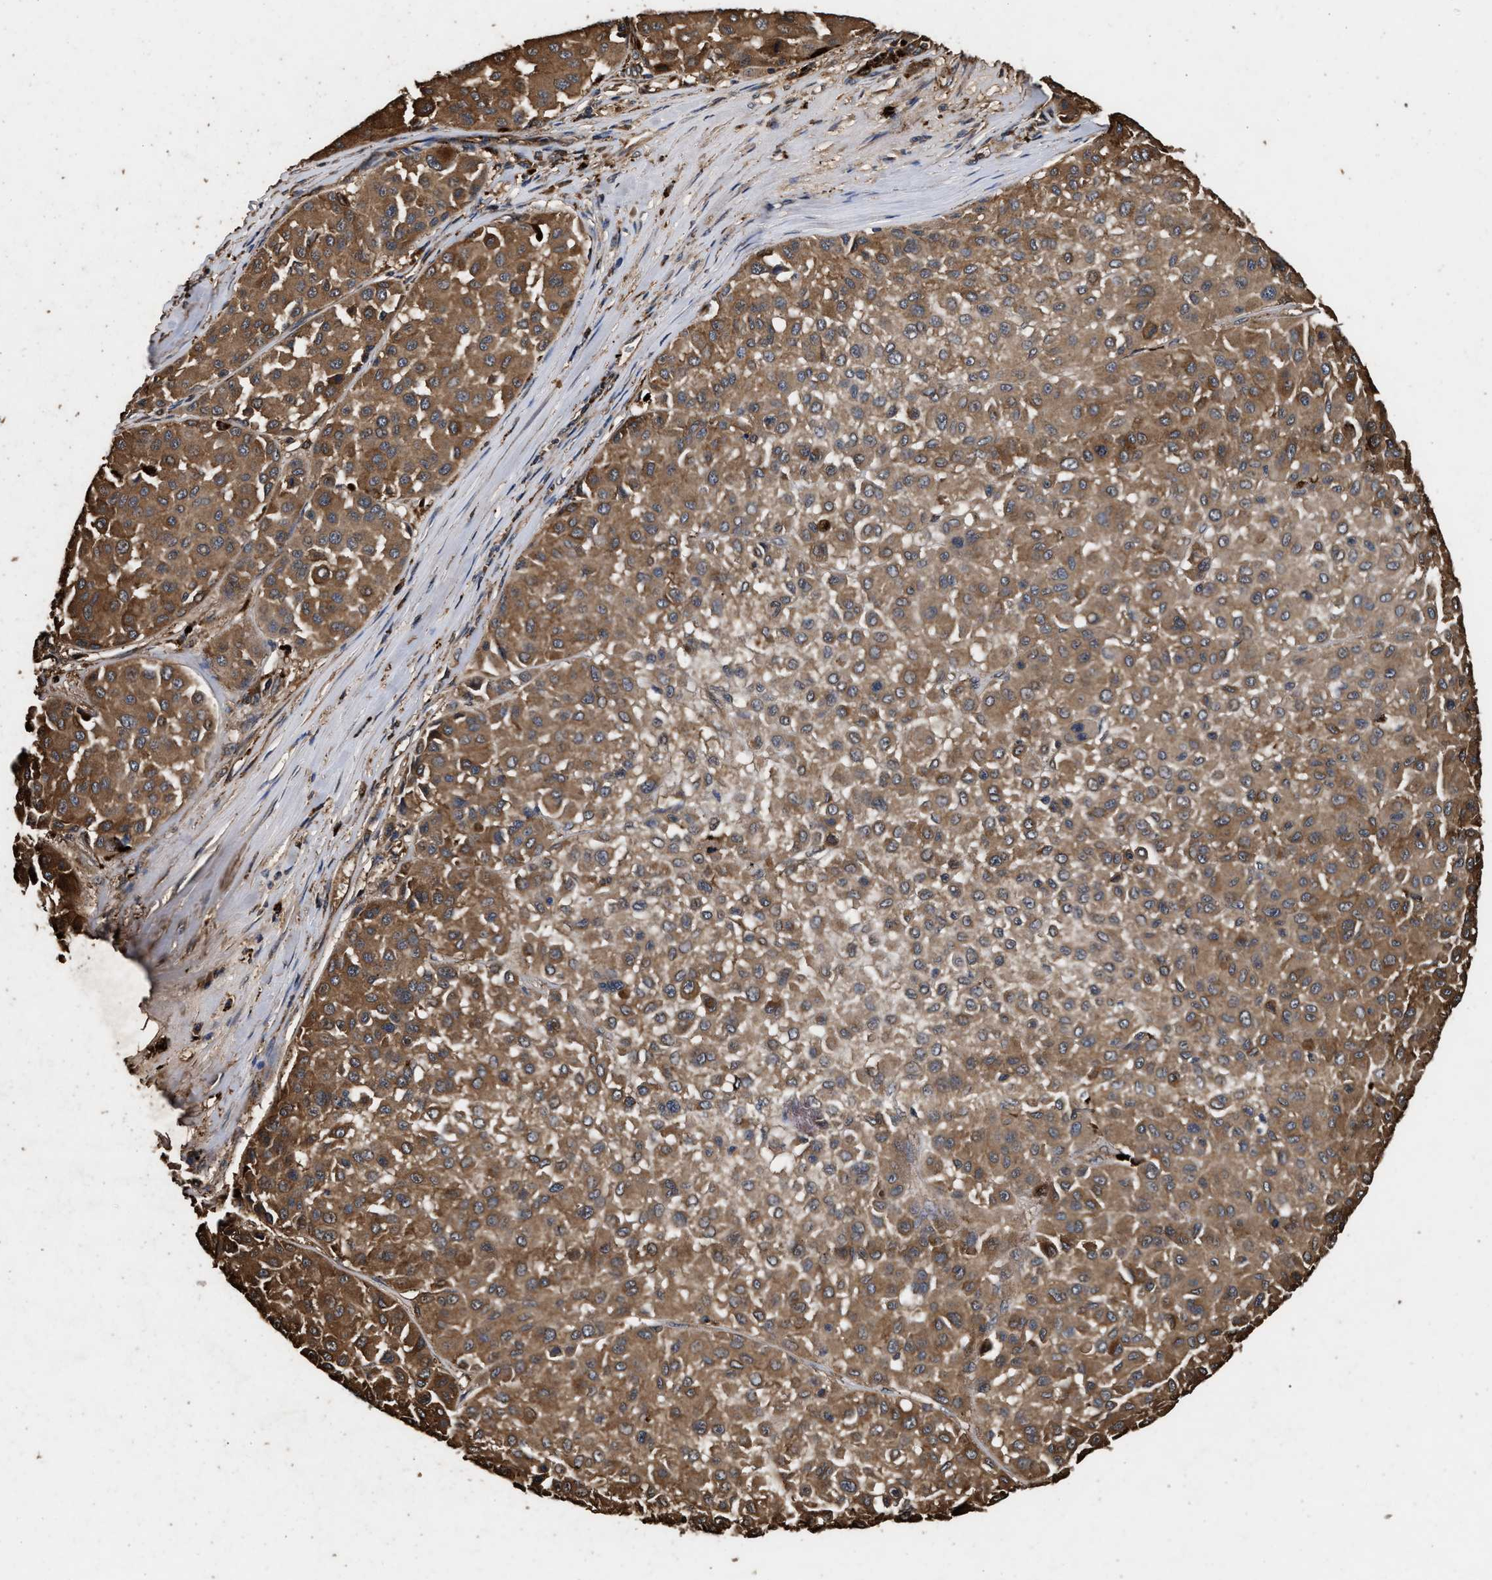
{"staining": {"intensity": "moderate", "quantity": ">75%", "location": "cytoplasmic/membranous"}, "tissue": "melanoma", "cell_type": "Tumor cells", "image_type": "cancer", "snomed": [{"axis": "morphology", "description": "Malignant melanoma, Metastatic site"}, {"axis": "topography", "description": "Soft tissue"}], "caption": "This image reveals IHC staining of human melanoma, with medium moderate cytoplasmic/membranous positivity in approximately >75% of tumor cells.", "gene": "KYAT1", "patient": {"sex": "male", "age": 41}}